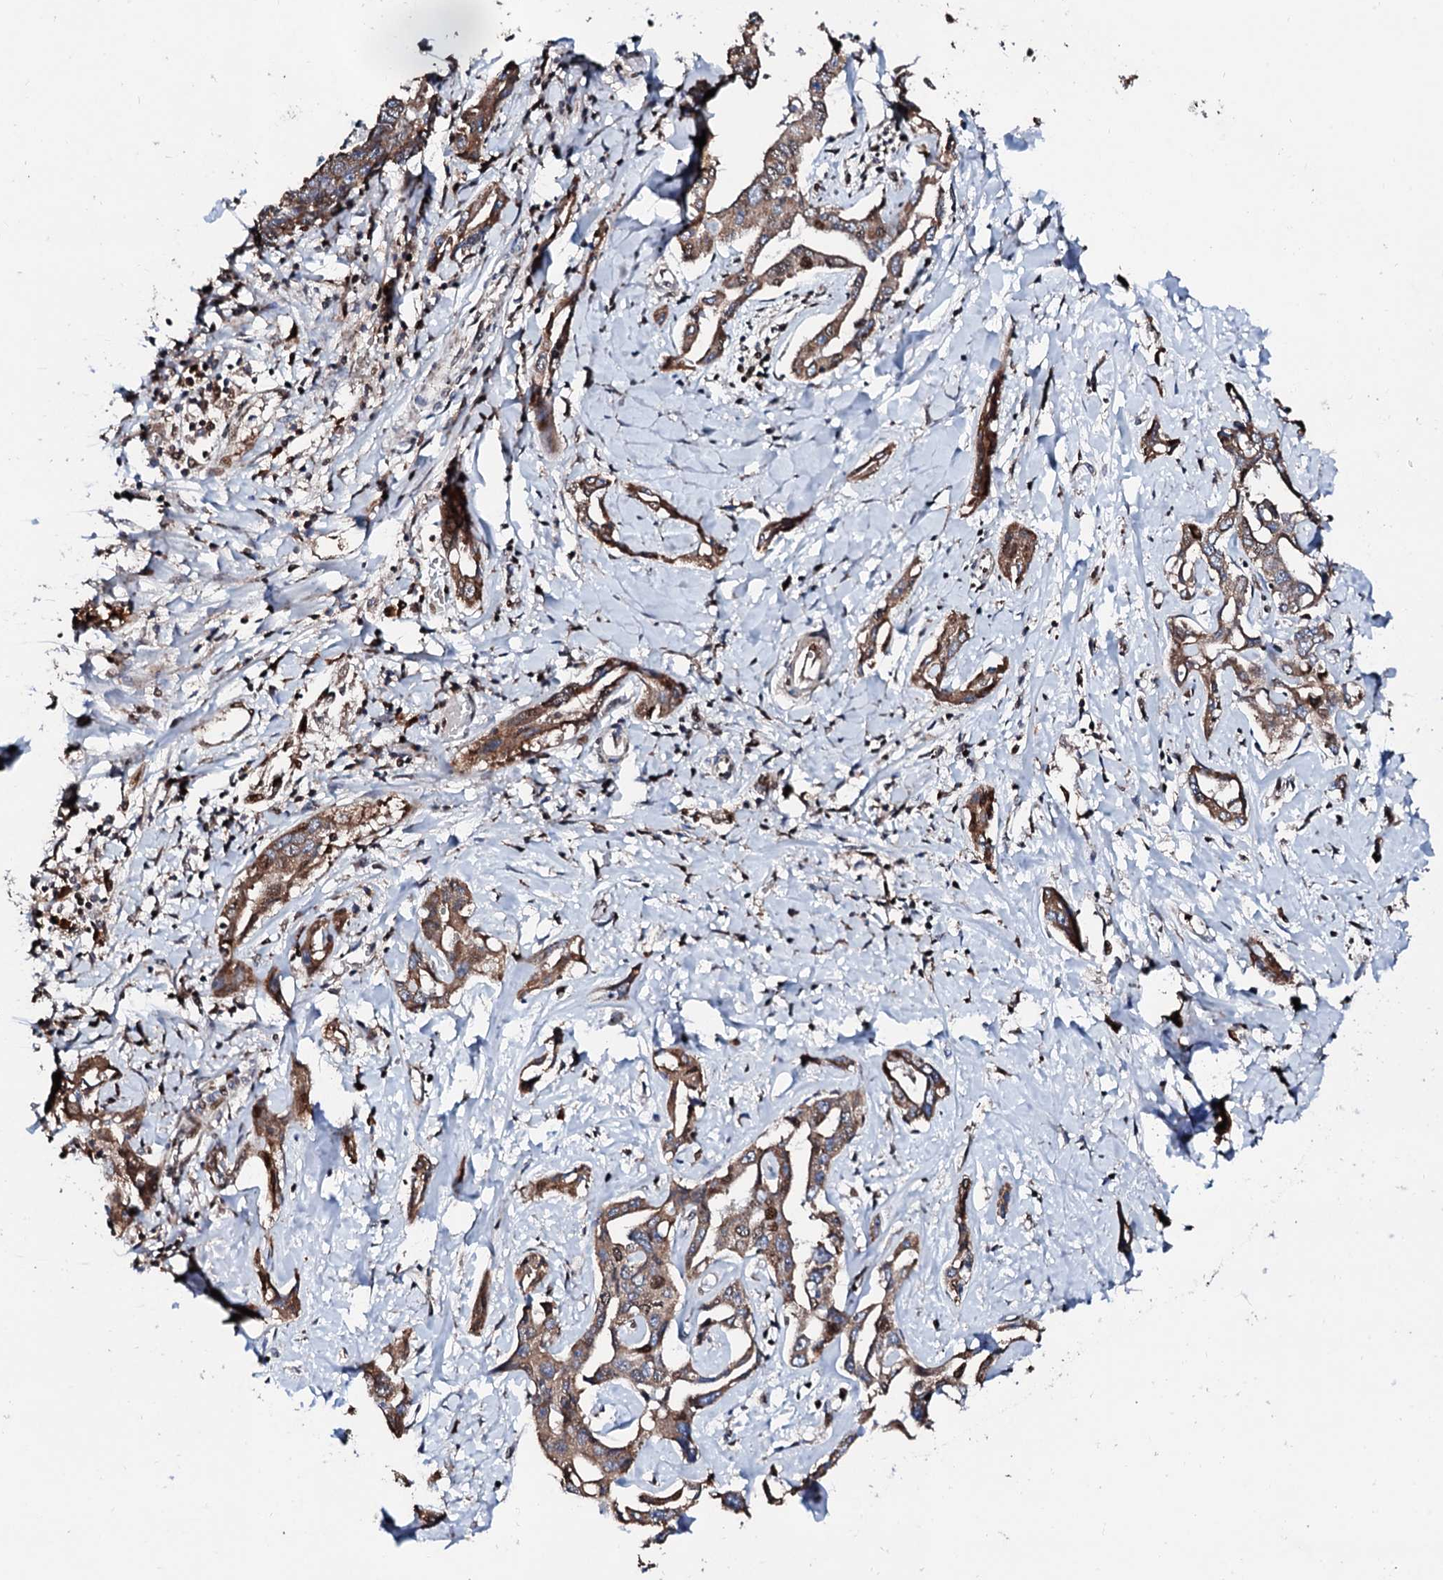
{"staining": {"intensity": "moderate", "quantity": ">75%", "location": "cytoplasmic/membranous"}, "tissue": "liver cancer", "cell_type": "Tumor cells", "image_type": "cancer", "snomed": [{"axis": "morphology", "description": "Cholangiocarcinoma"}, {"axis": "topography", "description": "Liver"}], "caption": "Immunohistochemical staining of liver cancer (cholangiocarcinoma) exhibits moderate cytoplasmic/membranous protein expression in approximately >75% of tumor cells.", "gene": "KIF18A", "patient": {"sex": "male", "age": 59}}